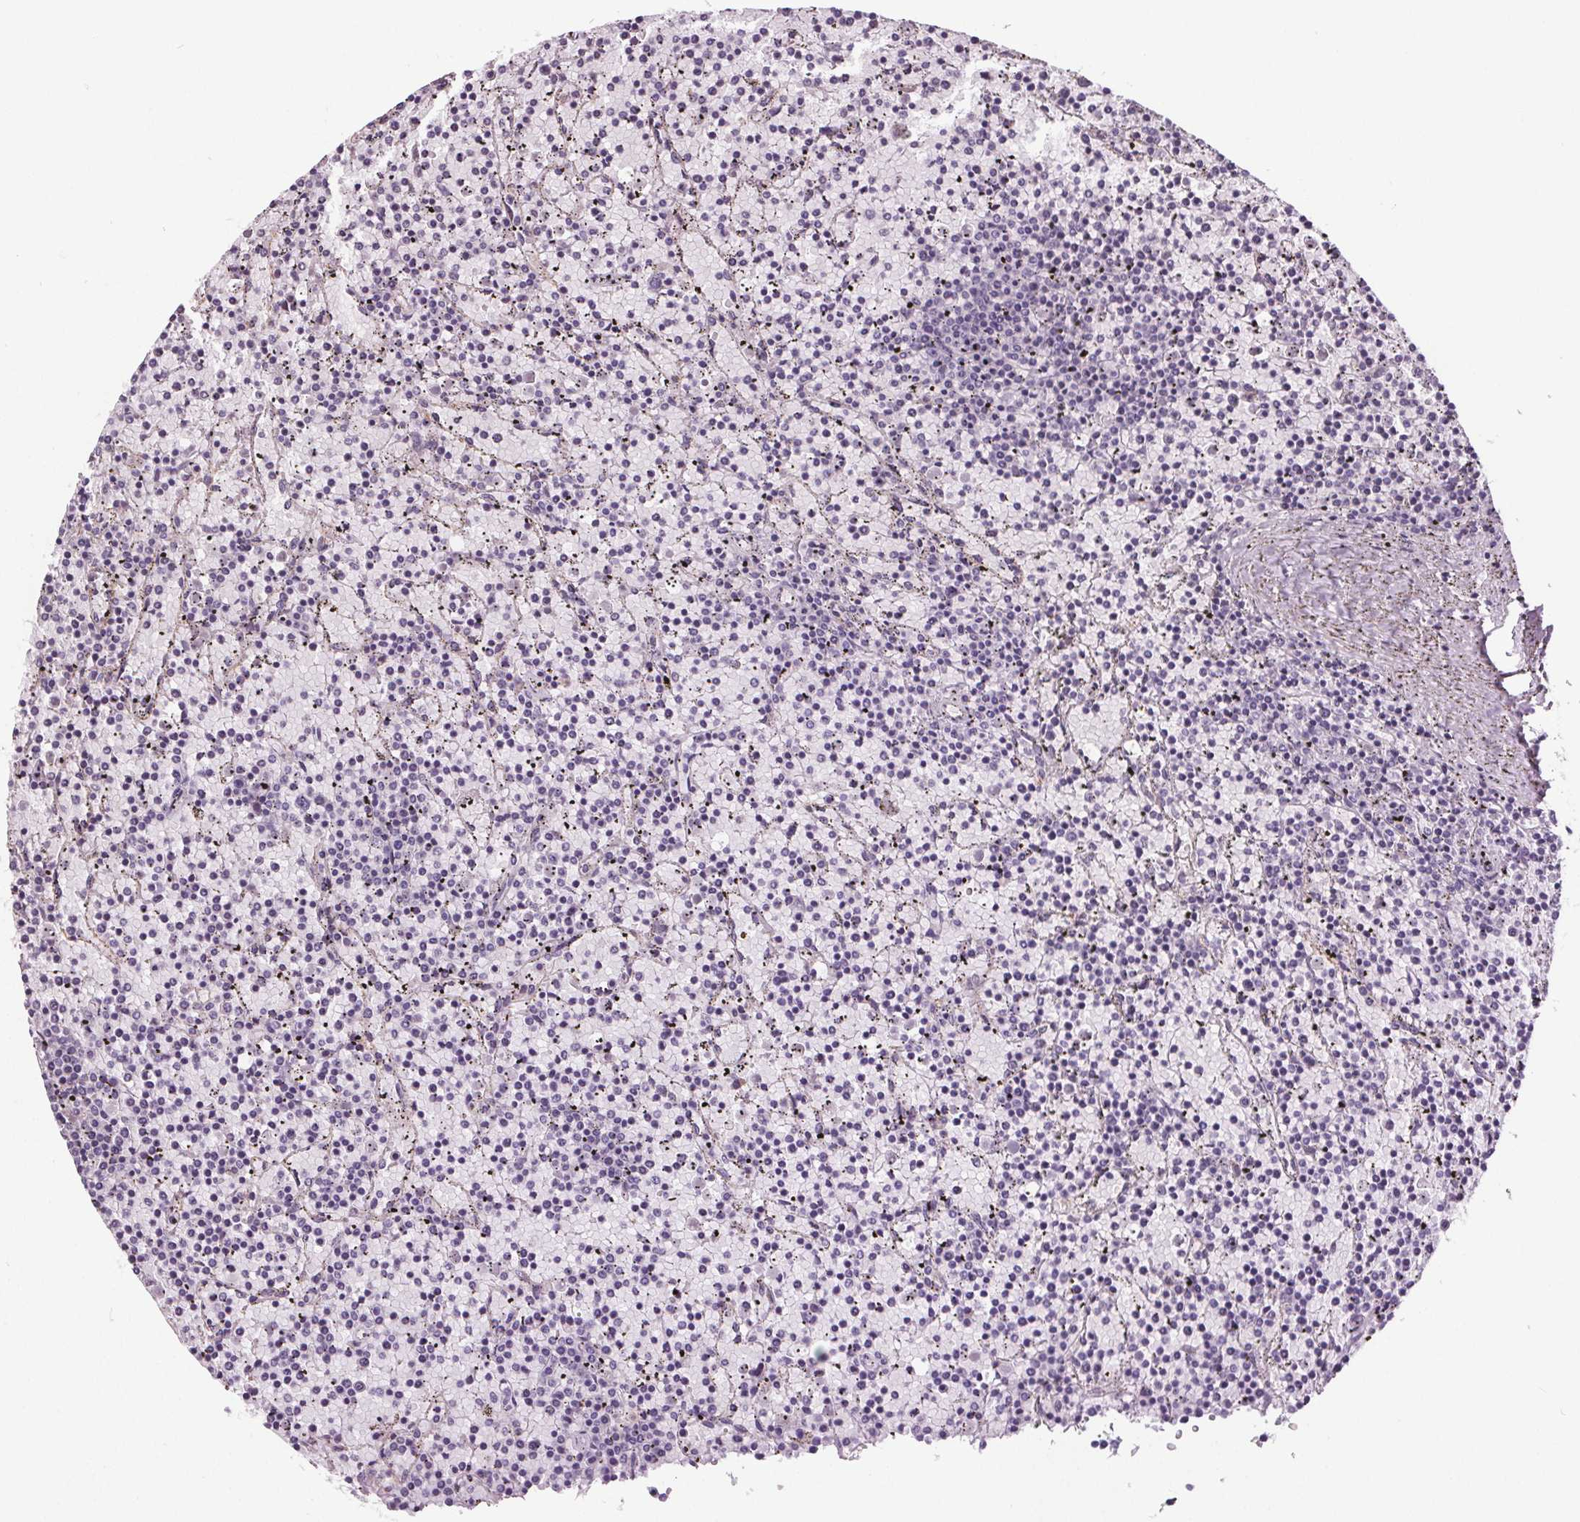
{"staining": {"intensity": "negative", "quantity": "none", "location": "none"}, "tissue": "lymphoma", "cell_type": "Tumor cells", "image_type": "cancer", "snomed": [{"axis": "morphology", "description": "Malignant lymphoma, non-Hodgkin's type, Low grade"}, {"axis": "topography", "description": "Spleen"}], "caption": "This micrograph is of lymphoma stained with immunohistochemistry (IHC) to label a protein in brown with the nuclei are counter-stained blue. There is no staining in tumor cells.", "gene": "EPHB3", "patient": {"sex": "female", "age": 77}}